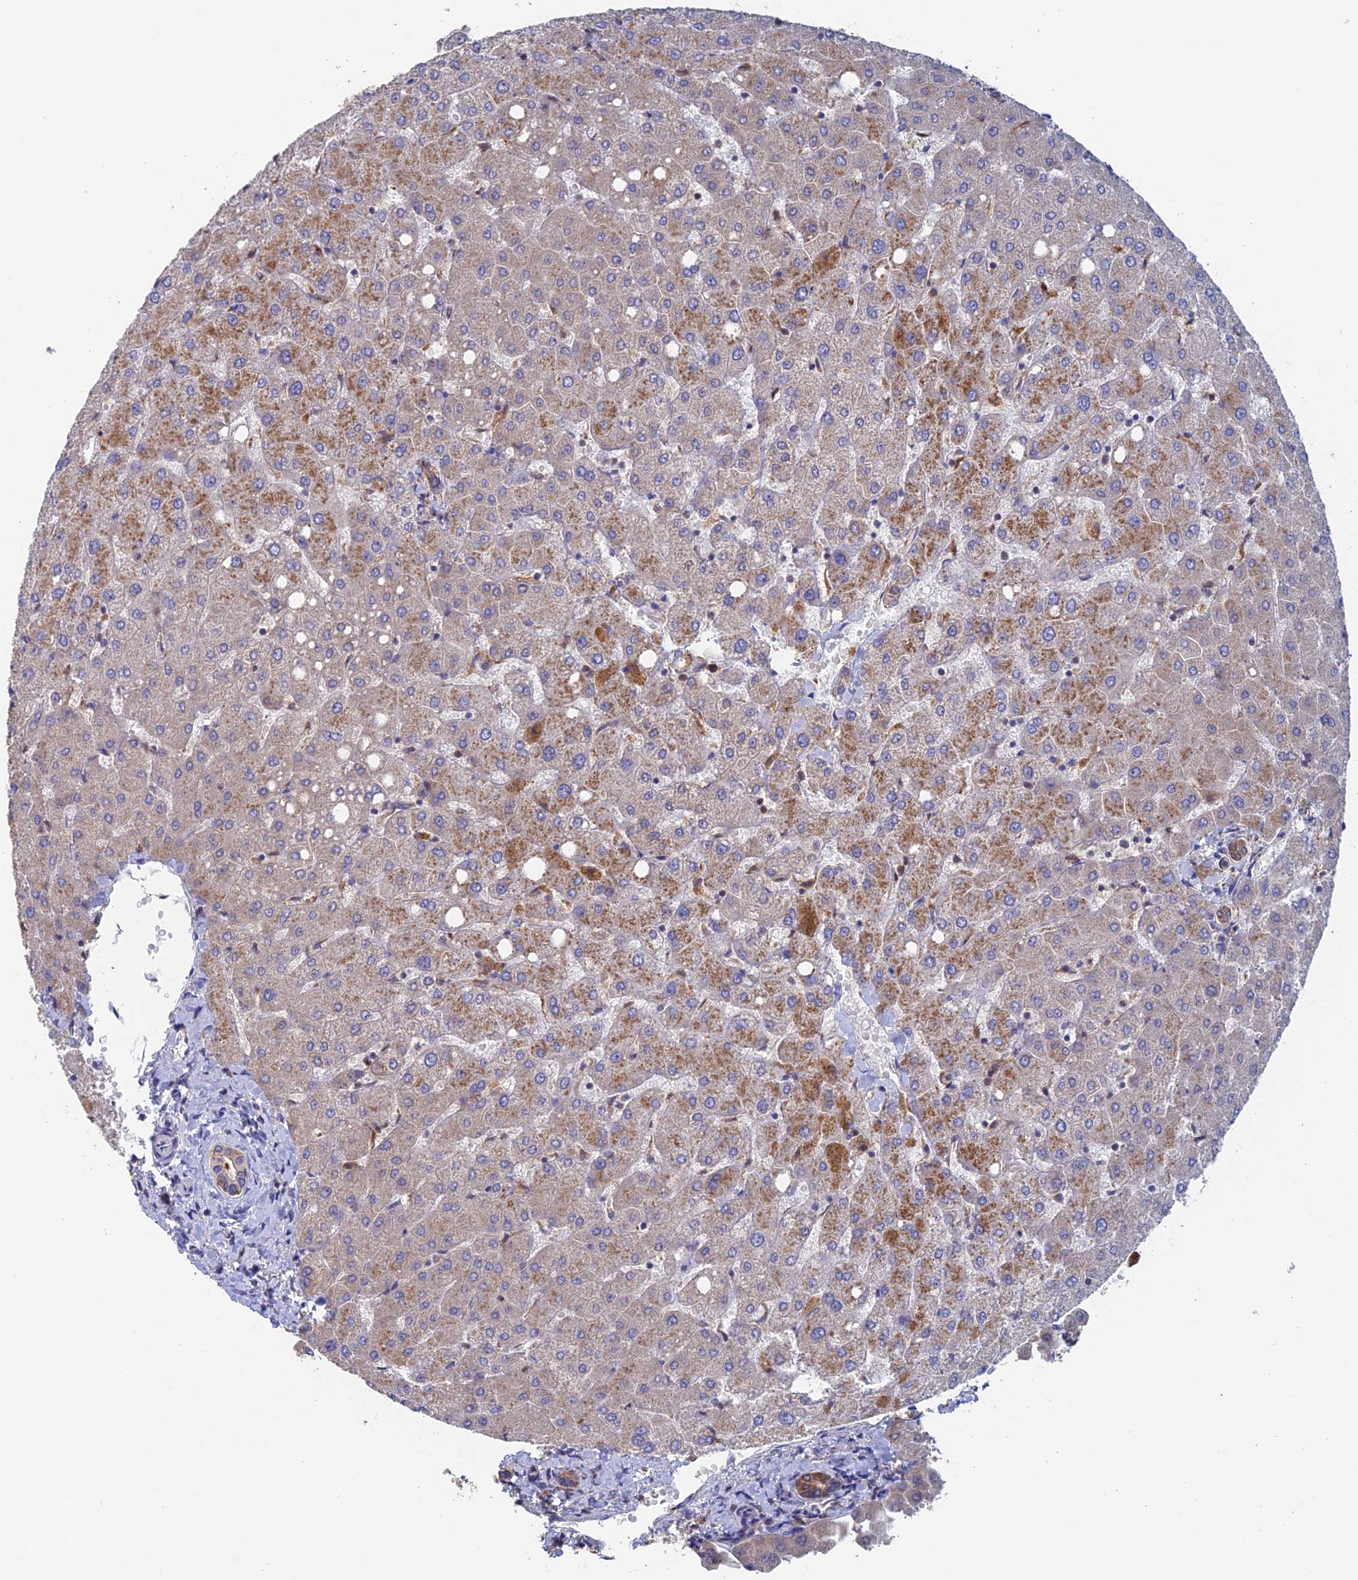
{"staining": {"intensity": "moderate", "quantity": "<25%", "location": "cytoplasmic/membranous"}, "tissue": "liver", "cell_type": "Cholangiocytes", "image_type": "normal", "snomed": [{"axis": "morphology", "description": "Normal tissue, NOS"}, {"axis": "topography", "description": "Liver"}], "caption": "Cholangiocytes demonstrate low levels of moderate cytoplasmic/membranous expression in about <25% of cells in normal liver.", "gene": "DTYMK", "patient": {"sex": "female", "age": 54}}